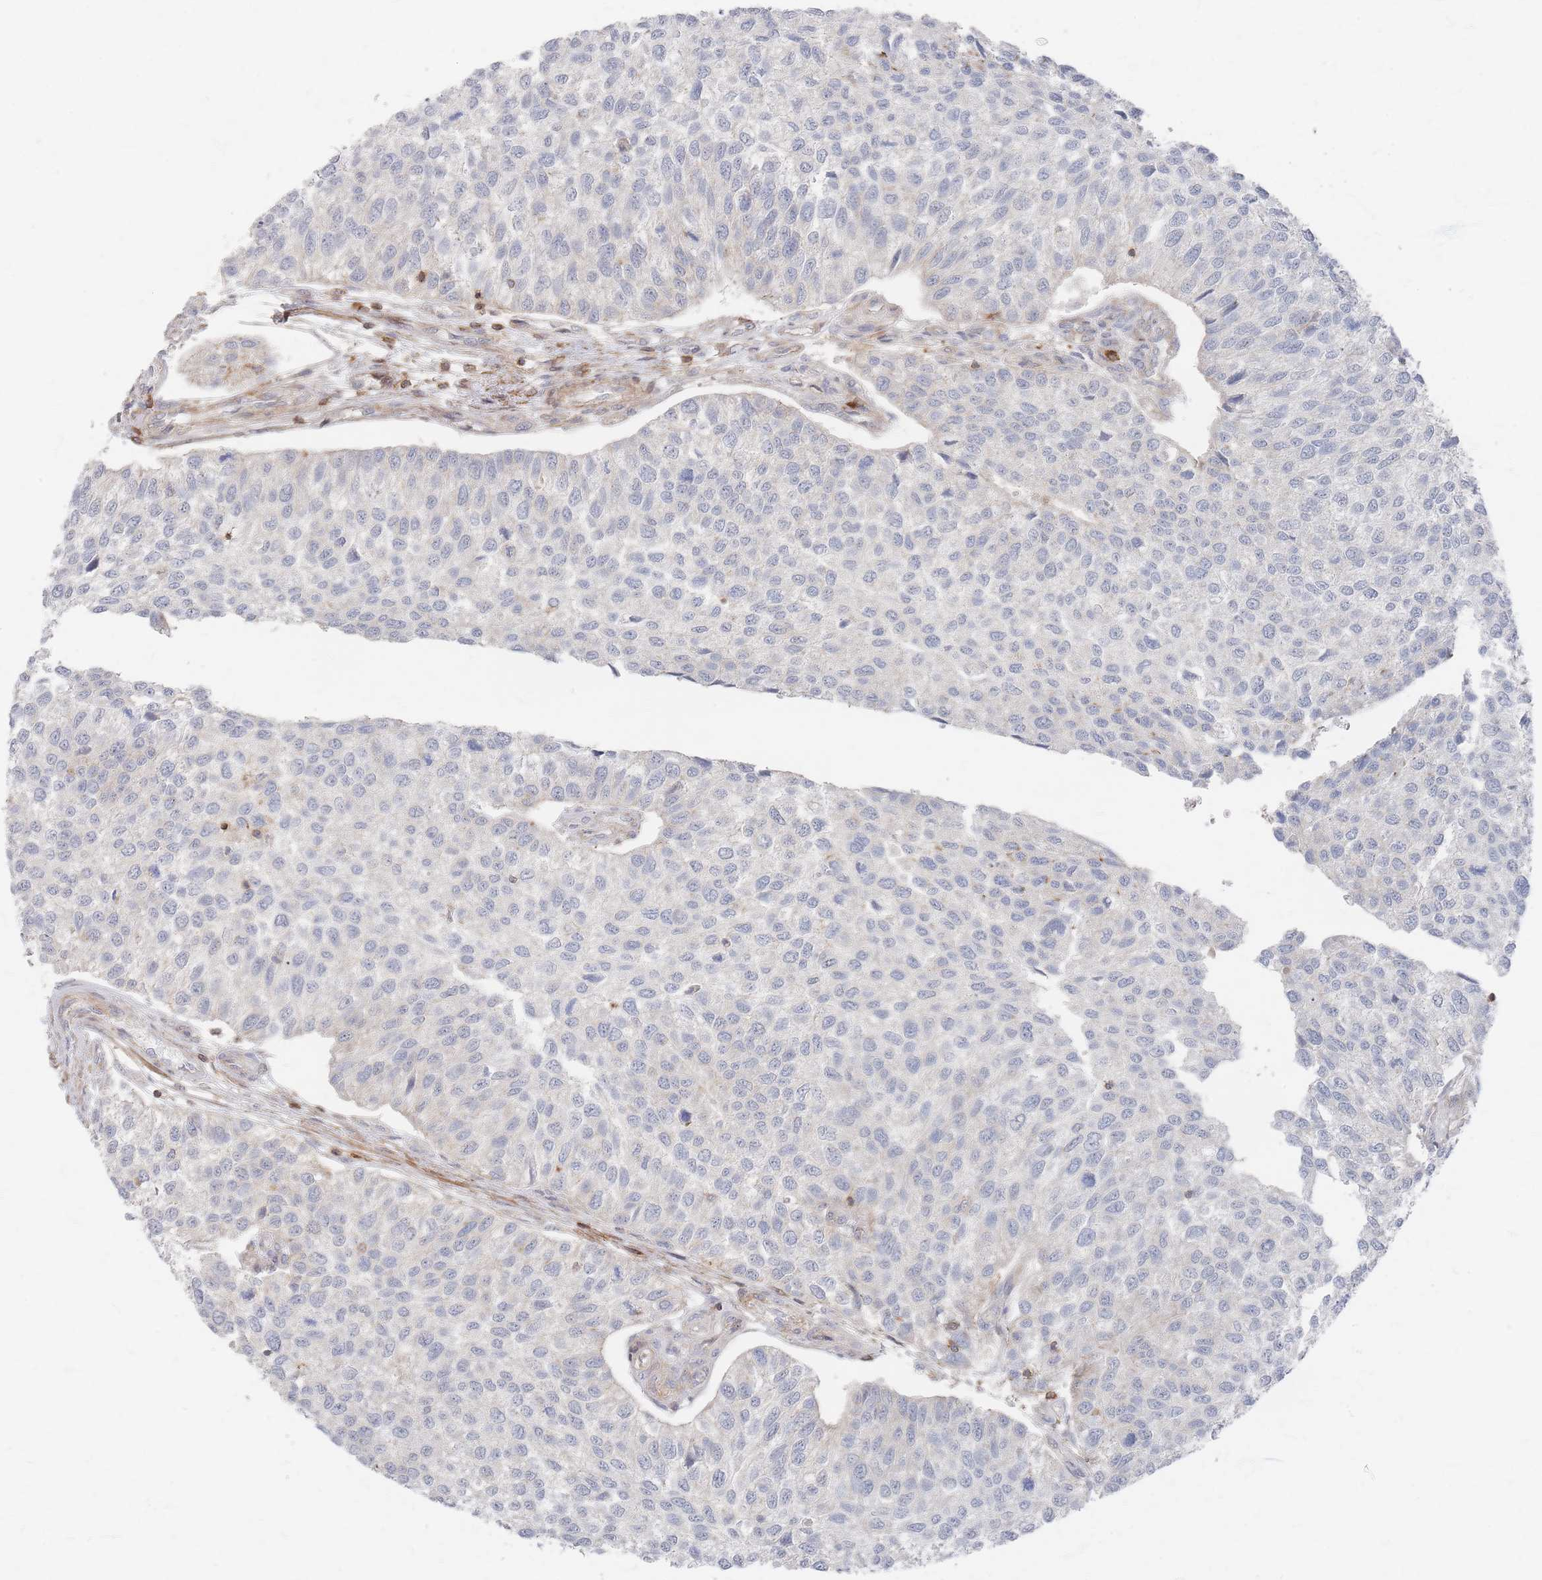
{"staining": {"intensity": "weak", "quantity": "<25%", "location": "cytoplasmic/membranous"}, "tissue": "urothelial cancer", "cell_type": "Tumor cells", "image_type": "cancer", "snomed": [{"axis": "morphology", "description": "Urothelial carcinoma, NOS"}, {"axis": "topography", "description": "Urinary bladder"}], "caption": "Tumor cells are negative for protein expression in human urothelial cancer.", "gene": "ZNF852", "patient": {"sex": "male", "age": 55}}